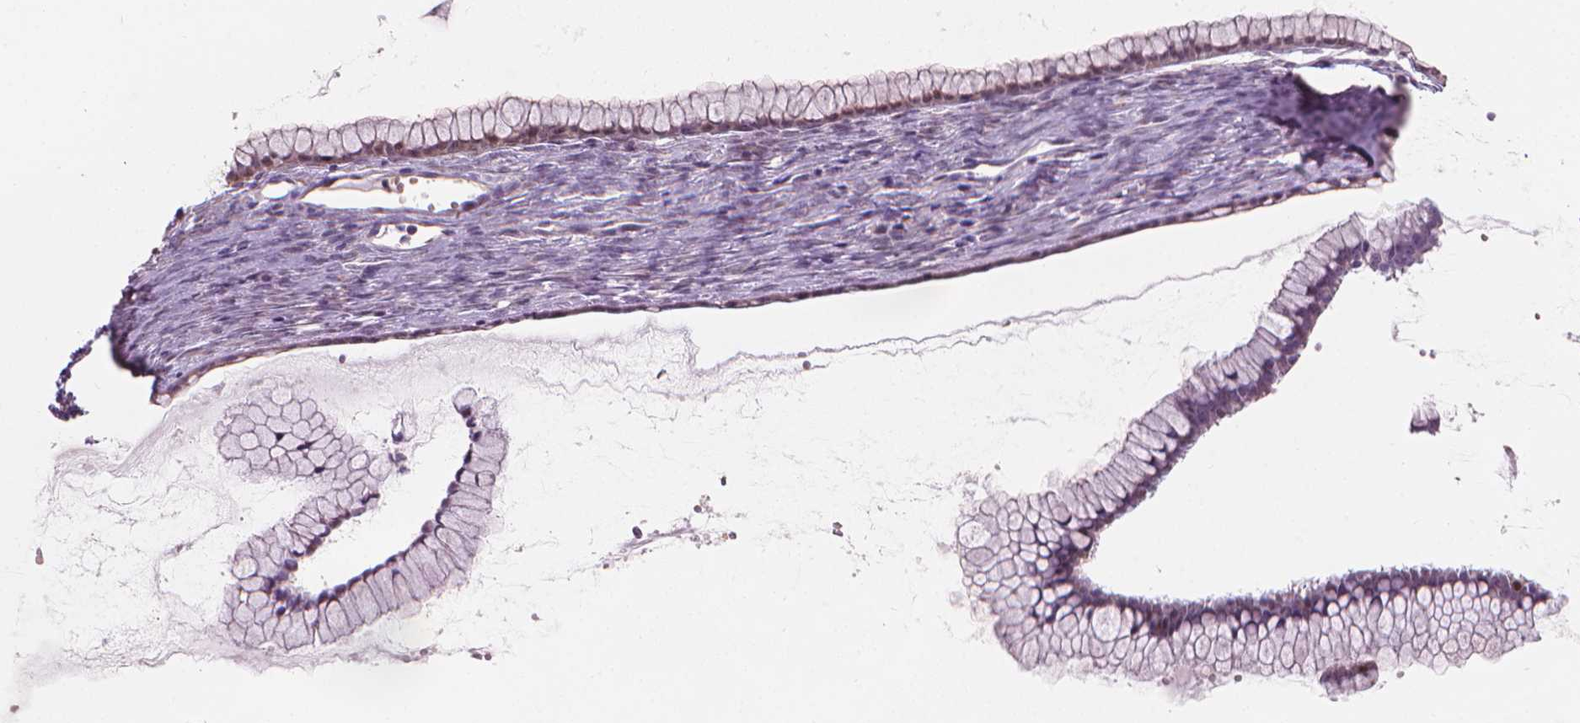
{"staining": {"intensity": "weak", "quantity": "<25%", "location": "nuclear"}, "tissue": "ovarian cancer", "cell_type": "Tumor cells", "image_type": "cancer", "snomed": [{"axis": "morphology", "description": "Cystadenocarcinoma, mucinous, NOS"}, {"axis": "topography", "description": "Ovary"}], "caption": "This is a image of IHC staining of mucinous cystadenocarcinoma (ovarian), which shows no expression in tumor cells.", "gene": "IFFO1", "patient": {"sex": "female", "age": 41}}